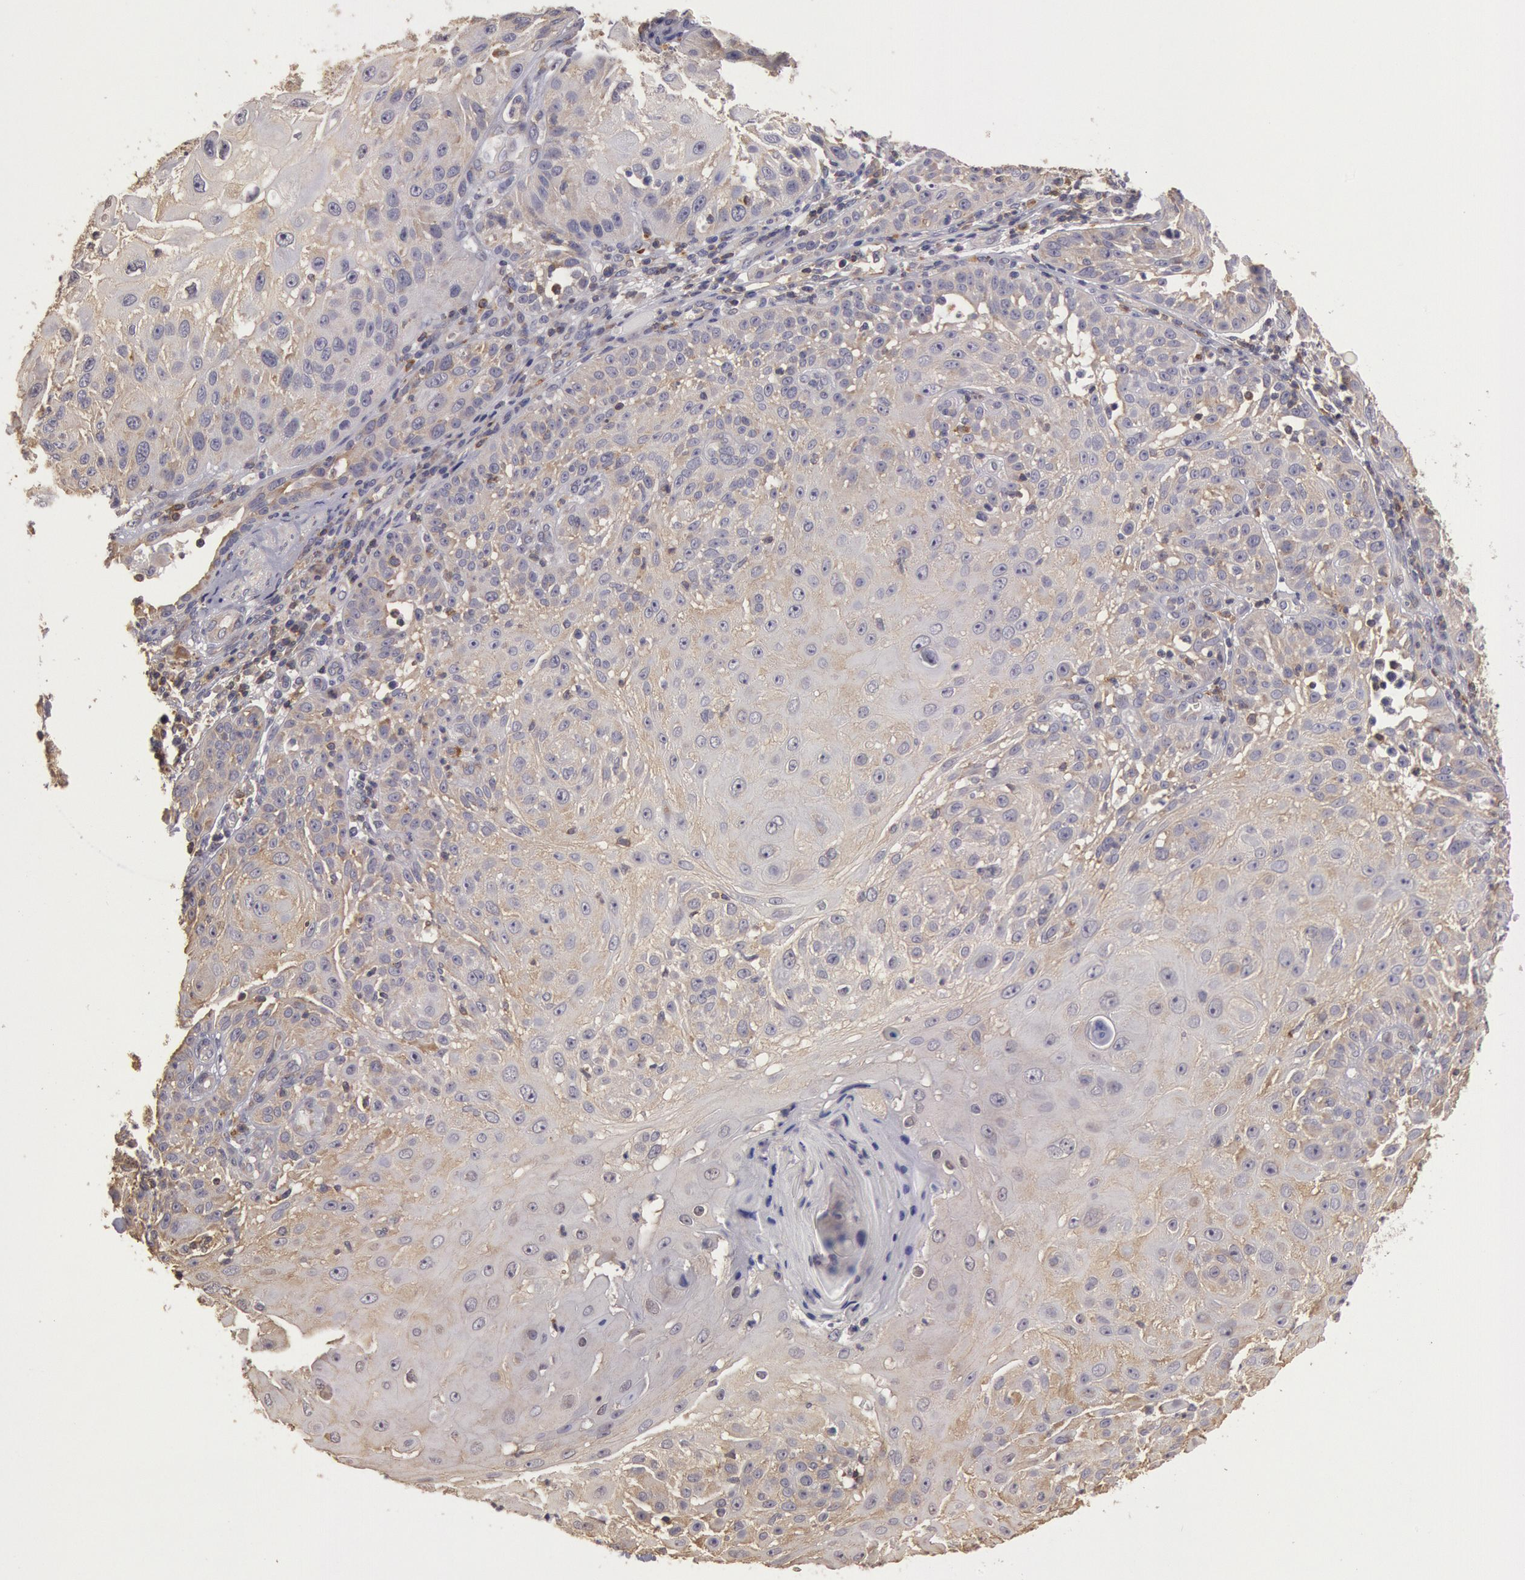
{"staining": {"intensity": "weak", "quantity": ">75%", "location": "cytoplasmic/membranous"}, "tissue": "skin cancer", "cell_type": "Tumor cells", "image_type": "cancer", "snomed": [{"axis": "morphology", "description": "Squamous cell carcinoma, NOS"}, {"axis": "topography", "description": "Skin"}], "caption": "This is a histology image of IHC staining of skin cancer (squamous cell carcinoma), which shows weak staining in the cytoplasmic/membranous of tumor cells.", "gene": "NMT2", "patient": {"sex": "female", "age": 89}}